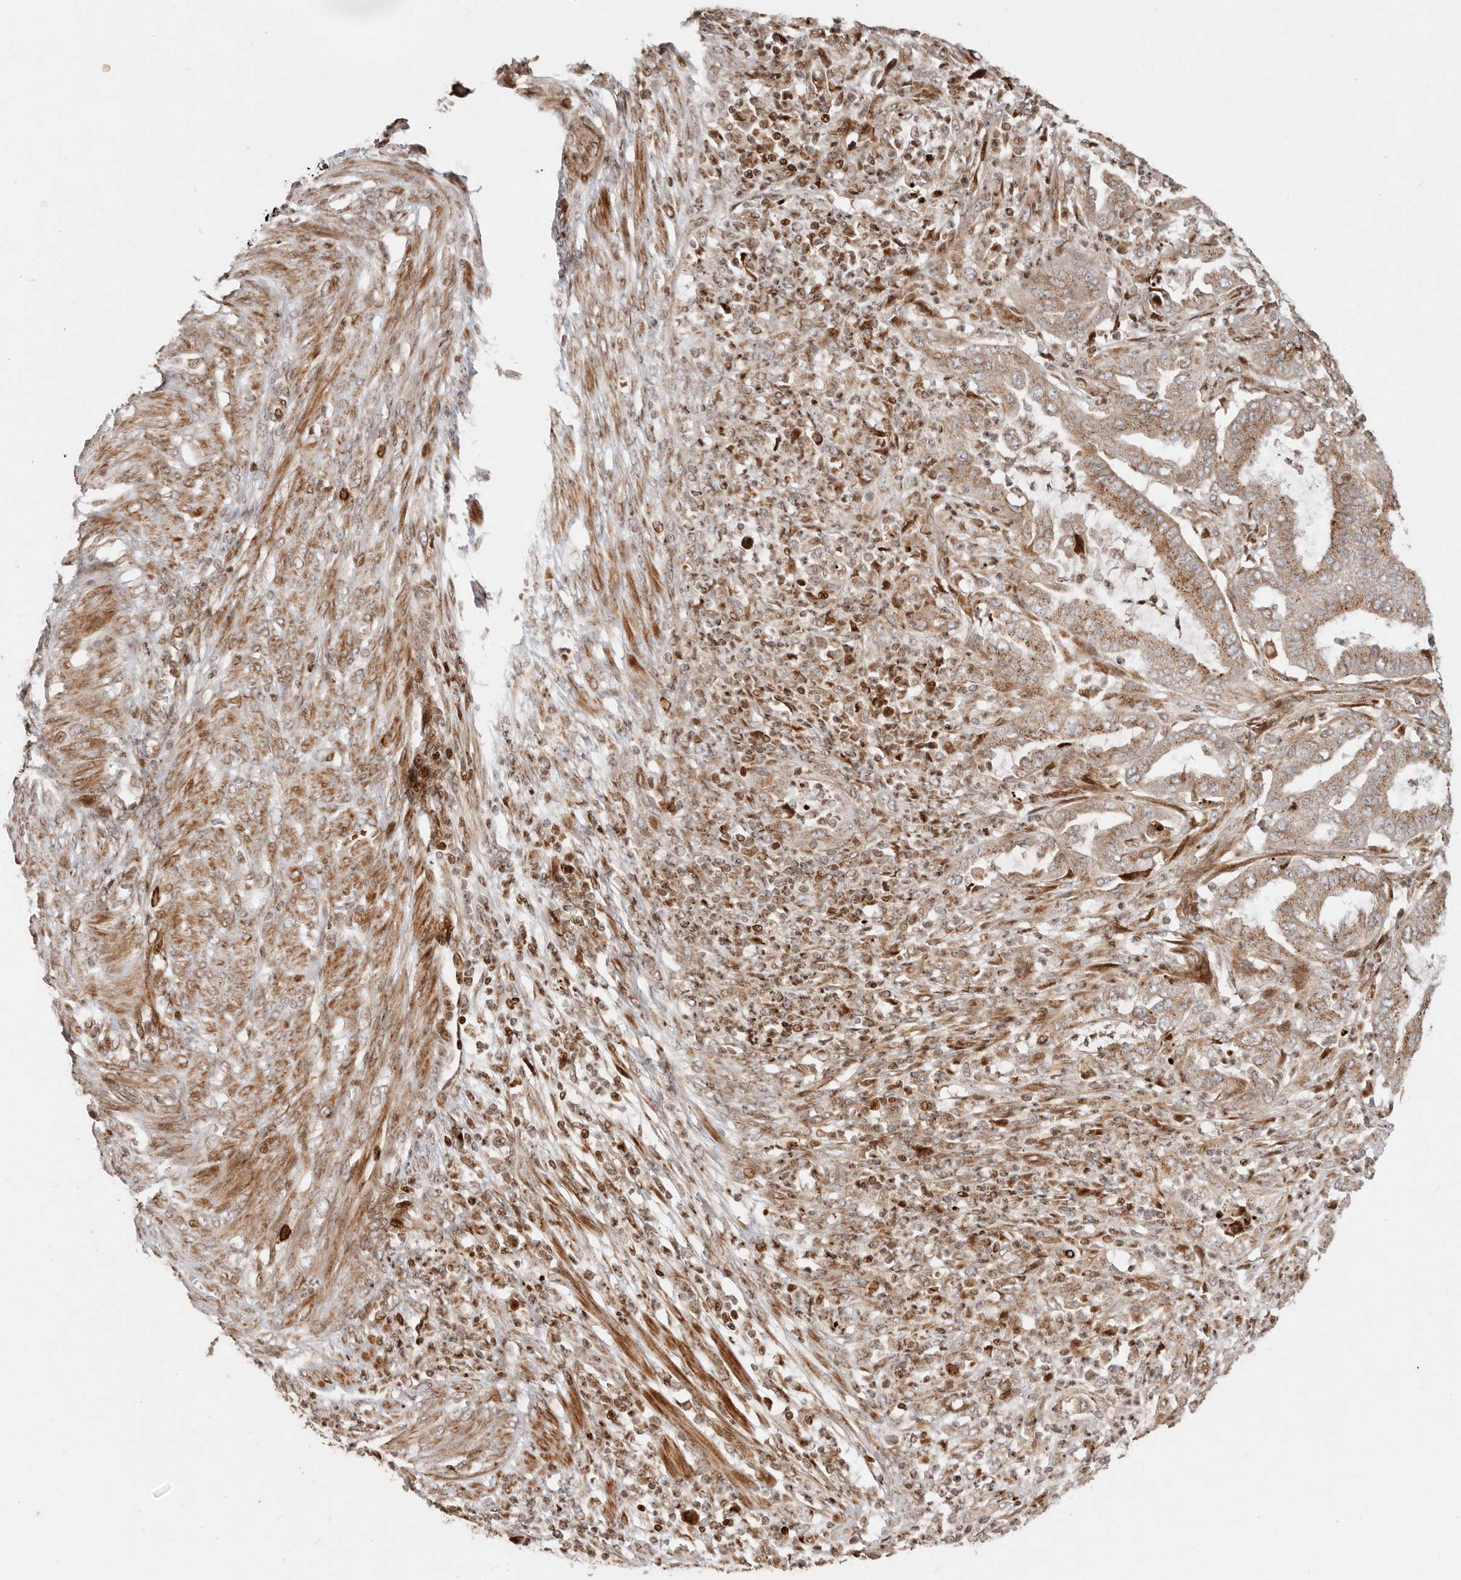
{"staining": {"intensity": "moderate", "quantity": ">75%", "location": "cytoplasmic/membranous"}, "tissue": "endometrial cancer", "cell_type": "Tumor cells", "image_type": "cancer", "snomed": [{"axis": "morphology", "description": "Adenocarcinoma, NOS"}, {"axis": "topography", "description": "Endometrium"}], "caption": "Endometrial cancer stained with DAB (3,3'-diaminobenzidine) immunohistochemistry exhibits medium levels of moderate cytoplasmic/membranous staining in approximately >75% of tumor cells.", "gene": "TRIM4", "patient": {"sex": "female", "age": 51}}